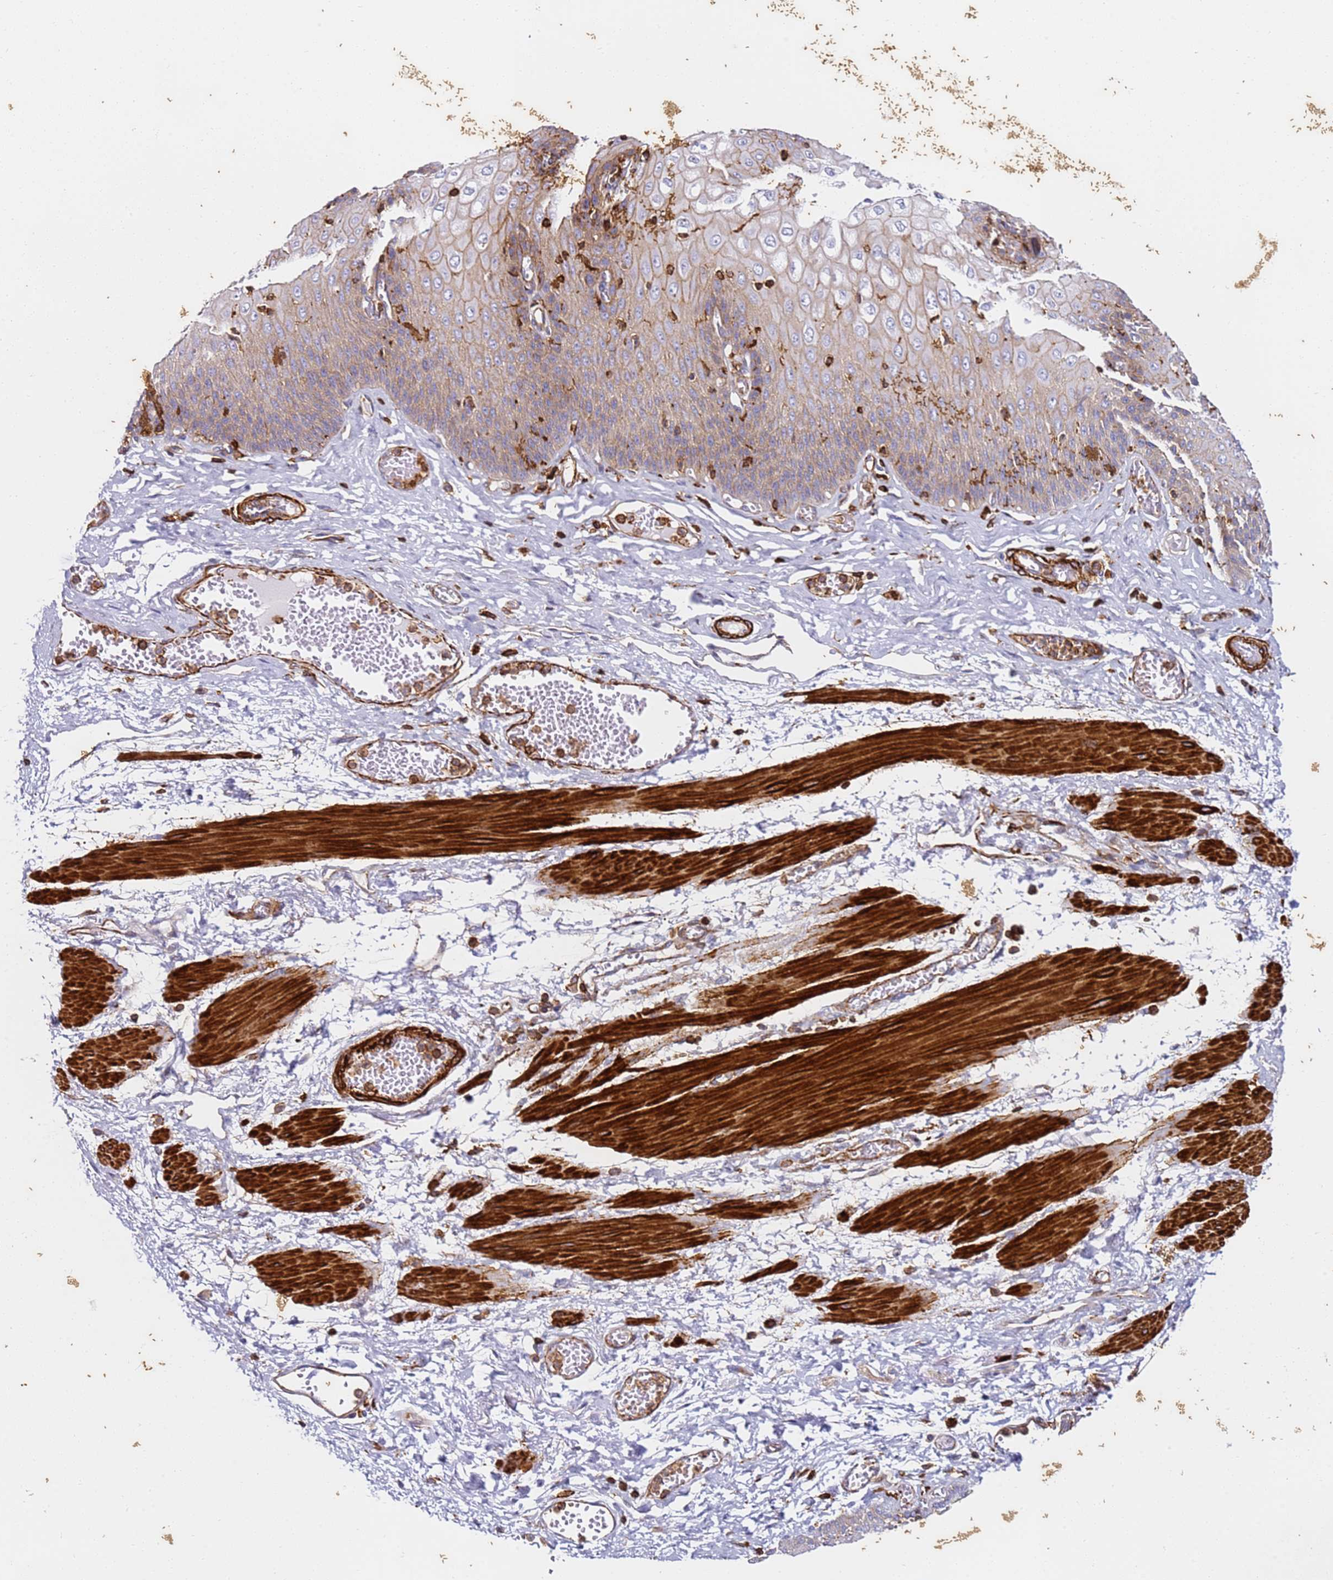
{"staining": {"intensity": "weak", "quantity": "25%-75%", "location": "cytoplasmic/membranous"}, "tissue": "esophagus", "cell_type": "Squamous epithelial cells", "image_type": "normal", "snomed": [{"axis": "morphology", "description": "Normal tissue, NOS"}, {"axis": "topography", "description": "Esophagus"}], "caption": "An IHC image of unremarkable tissue is shown. Protein staining in brown shows weak cytoplasmic/membranous positivity in esophagus within squamous epithelial cells.", "gene": "ZNF671", "patient": {"sex": "male", "age": 60}}